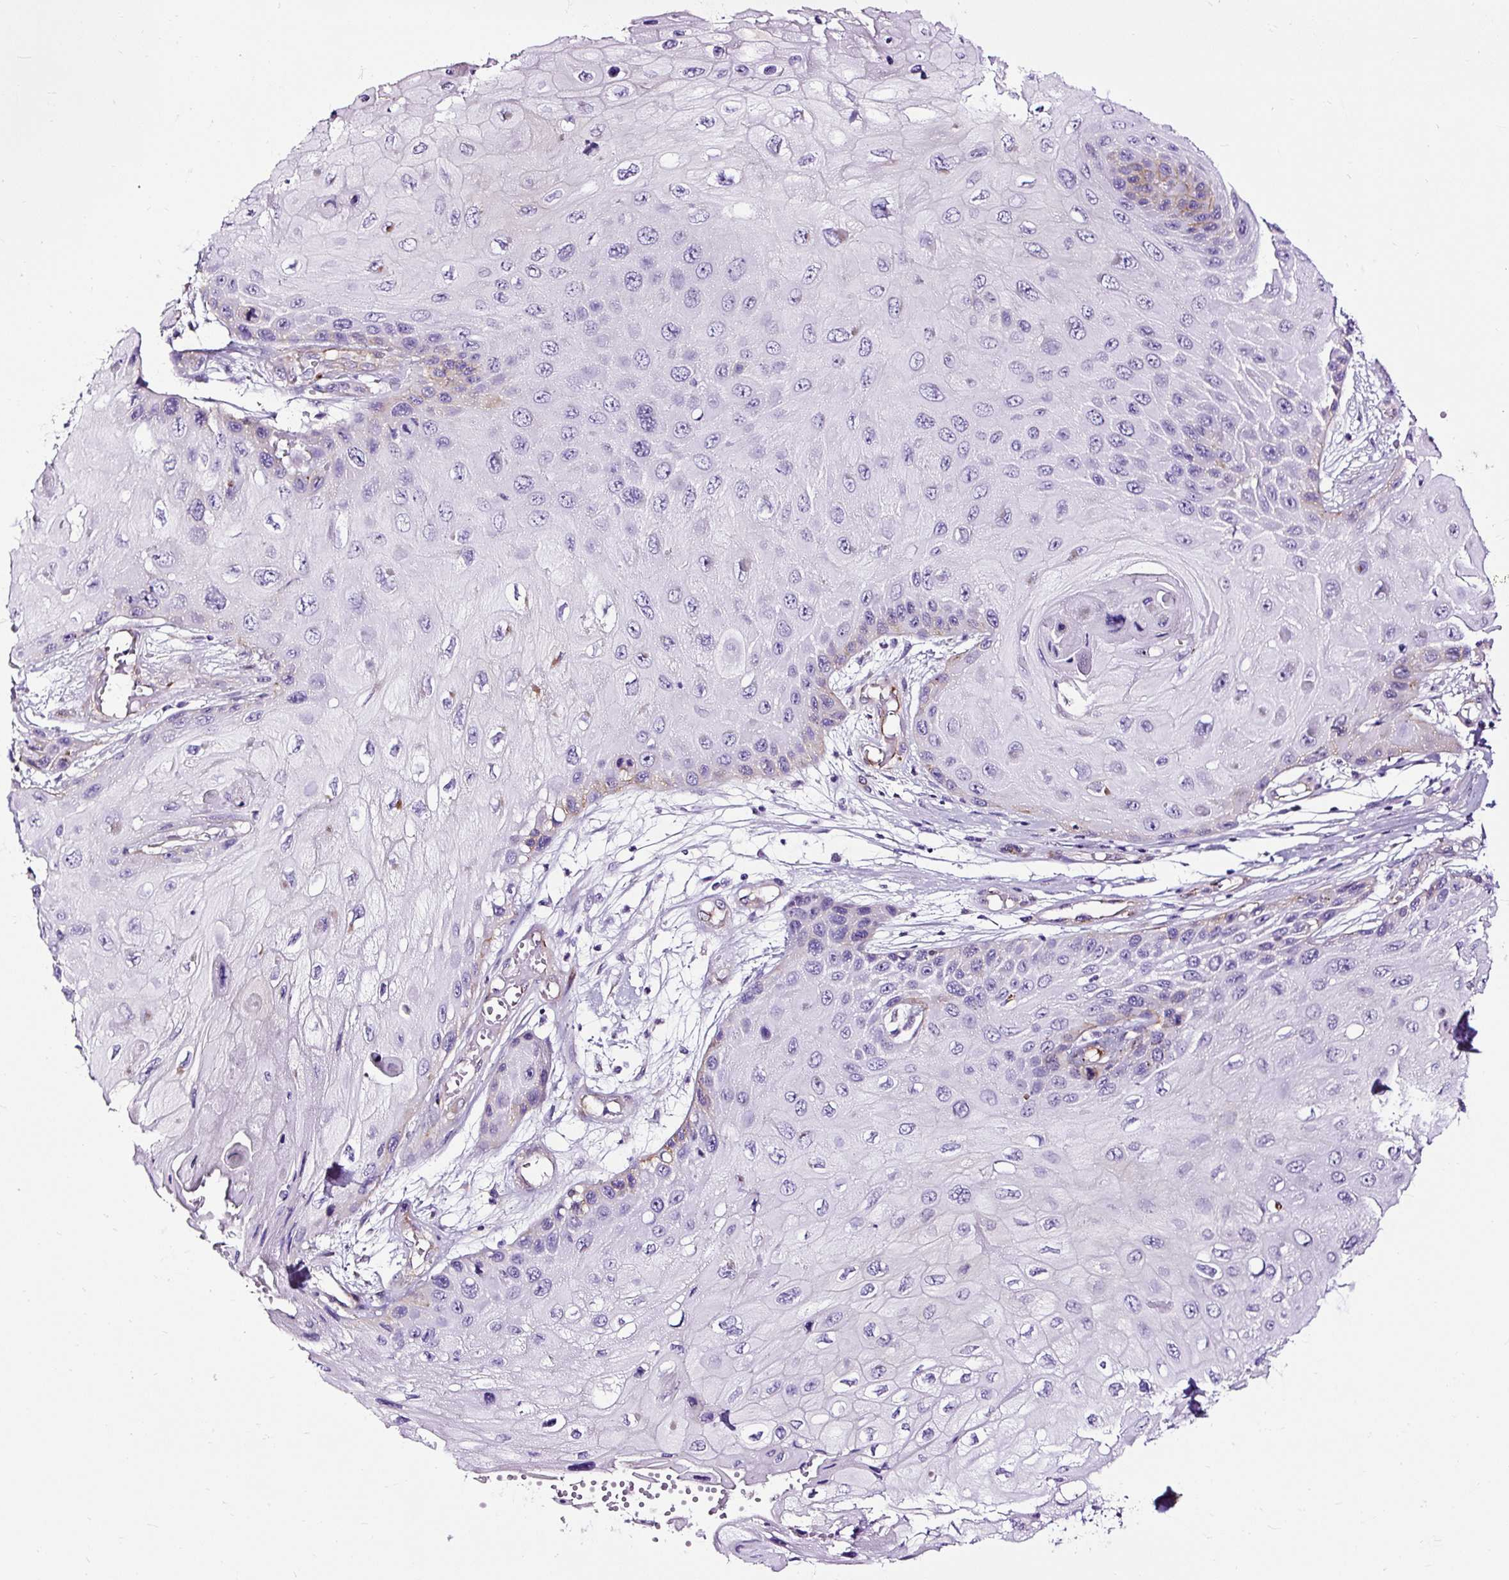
{"staining": {"intensity": "weak", "quantity": "<25%", "location": "cytoplasmic/membranous"}, "tissue": "skin cancer", "cell_type": "Tumor cells", "image_type": "cancer", "snomed": [{"axis": "morphology", "description": "Squamous cell carcinoma, NOS"}, {"axis": "topography", "description": "Skin"}, {"axis": "topography", "description": "Vulva"}], "caption": "Skin squamous cell carcinoma stained for a protein using immunohistochemistry shows no staining tumor cells.", "gene": "SLC7A8", "patient": {"sex": "female", "age": 44}}